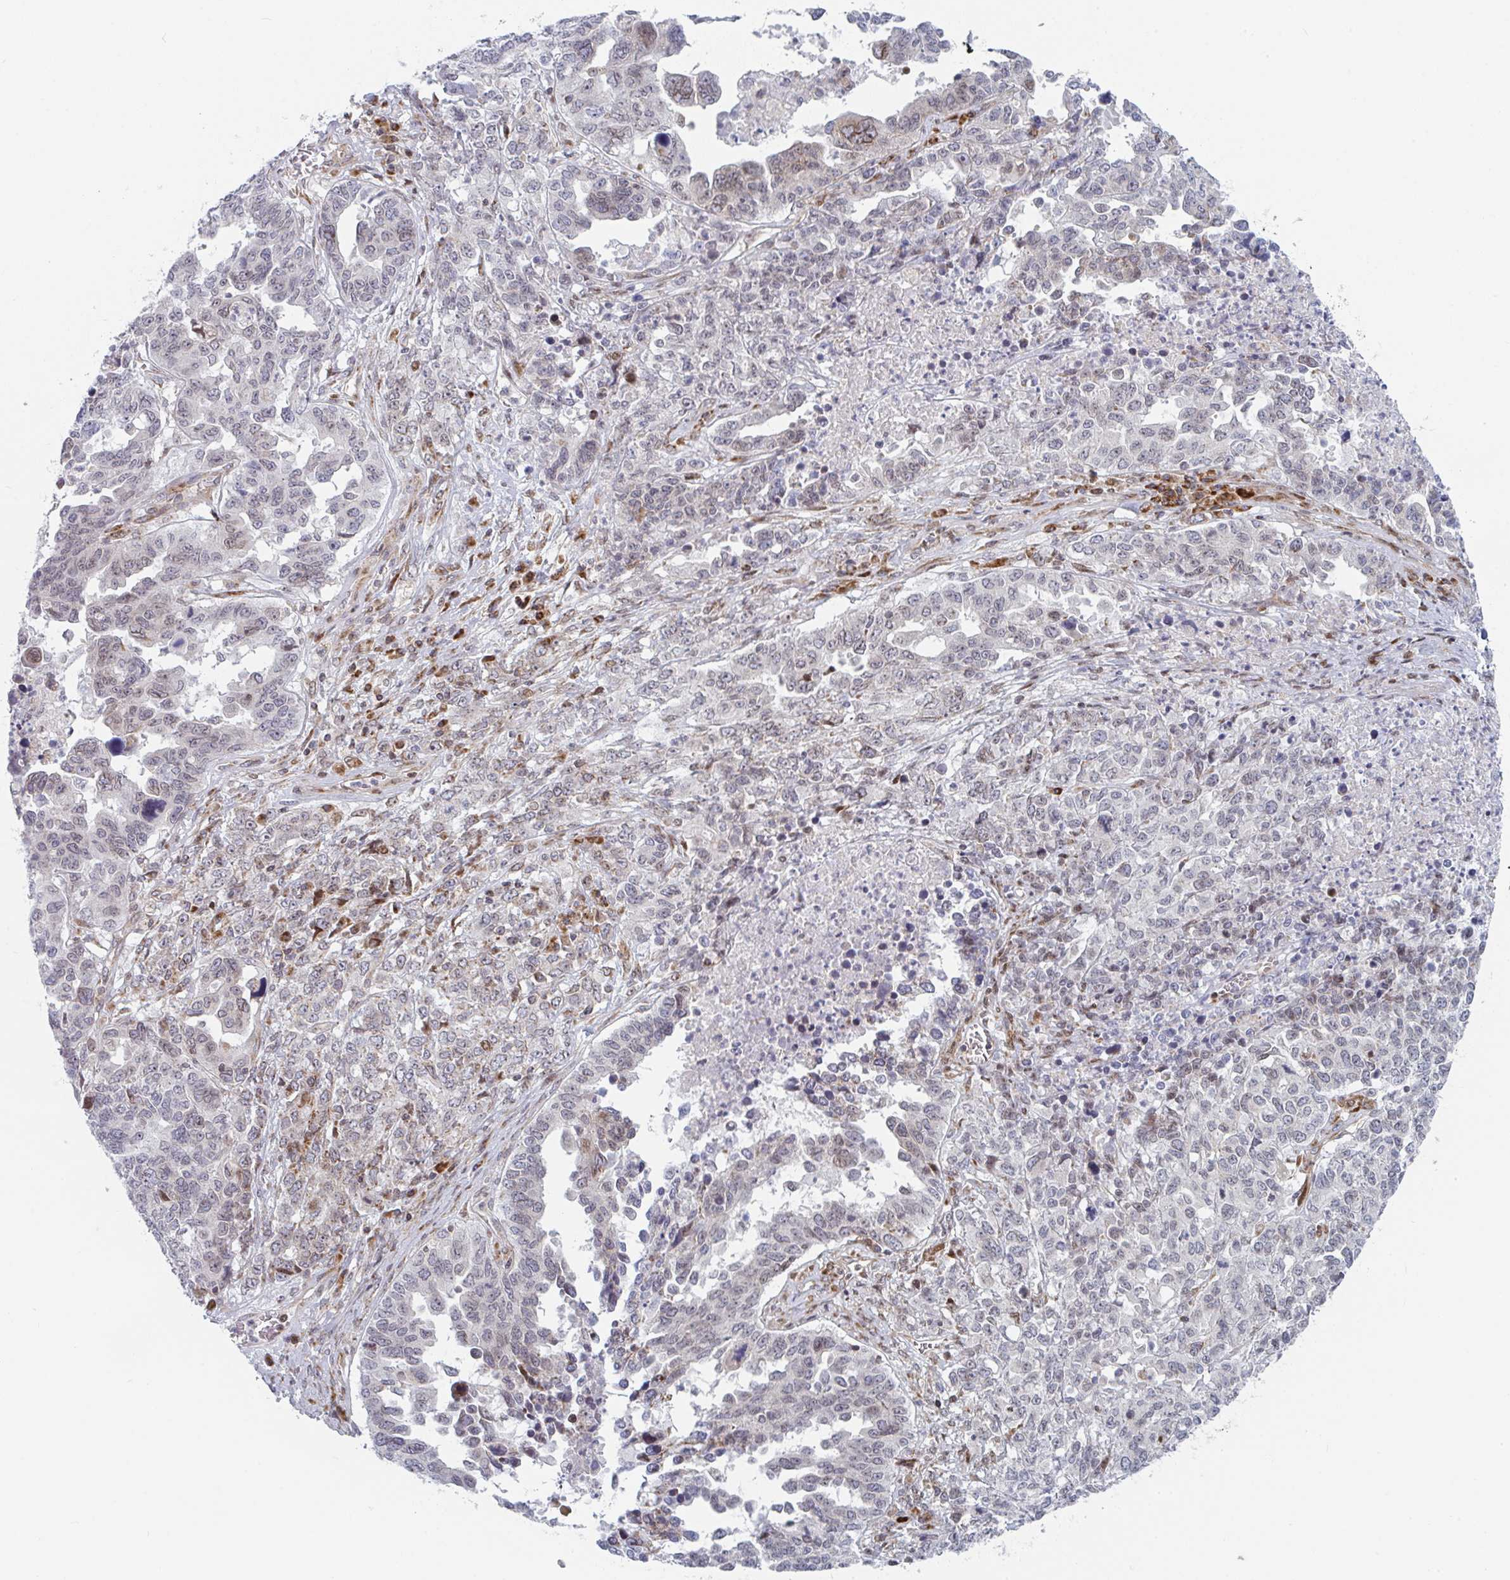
{"staining": {"intensity": "negative", "quantity": "none", "location": "none"}, "tissue": "ovarian cancer", "cell_type": "Tumor cells", "image_type": "cancer", "snomed": [{"axis": "morphology", "description": "Carcinoma, endometroid"}, {"axis": "topography", "description": "Ovary"}], "caption": "DAB immunohistochemical staining of human ovarian cancer demonstrates no significant expression in tumor cells. The staining was performed using DAB (3,3'-diaminobenzidine) to visualize the protein expression in brown, while the nuclei were stained in blue with hematoxylin (Magnification: 20x).", "gene": "PRKCH", "patient": {"sex": "female", "age": 62}}